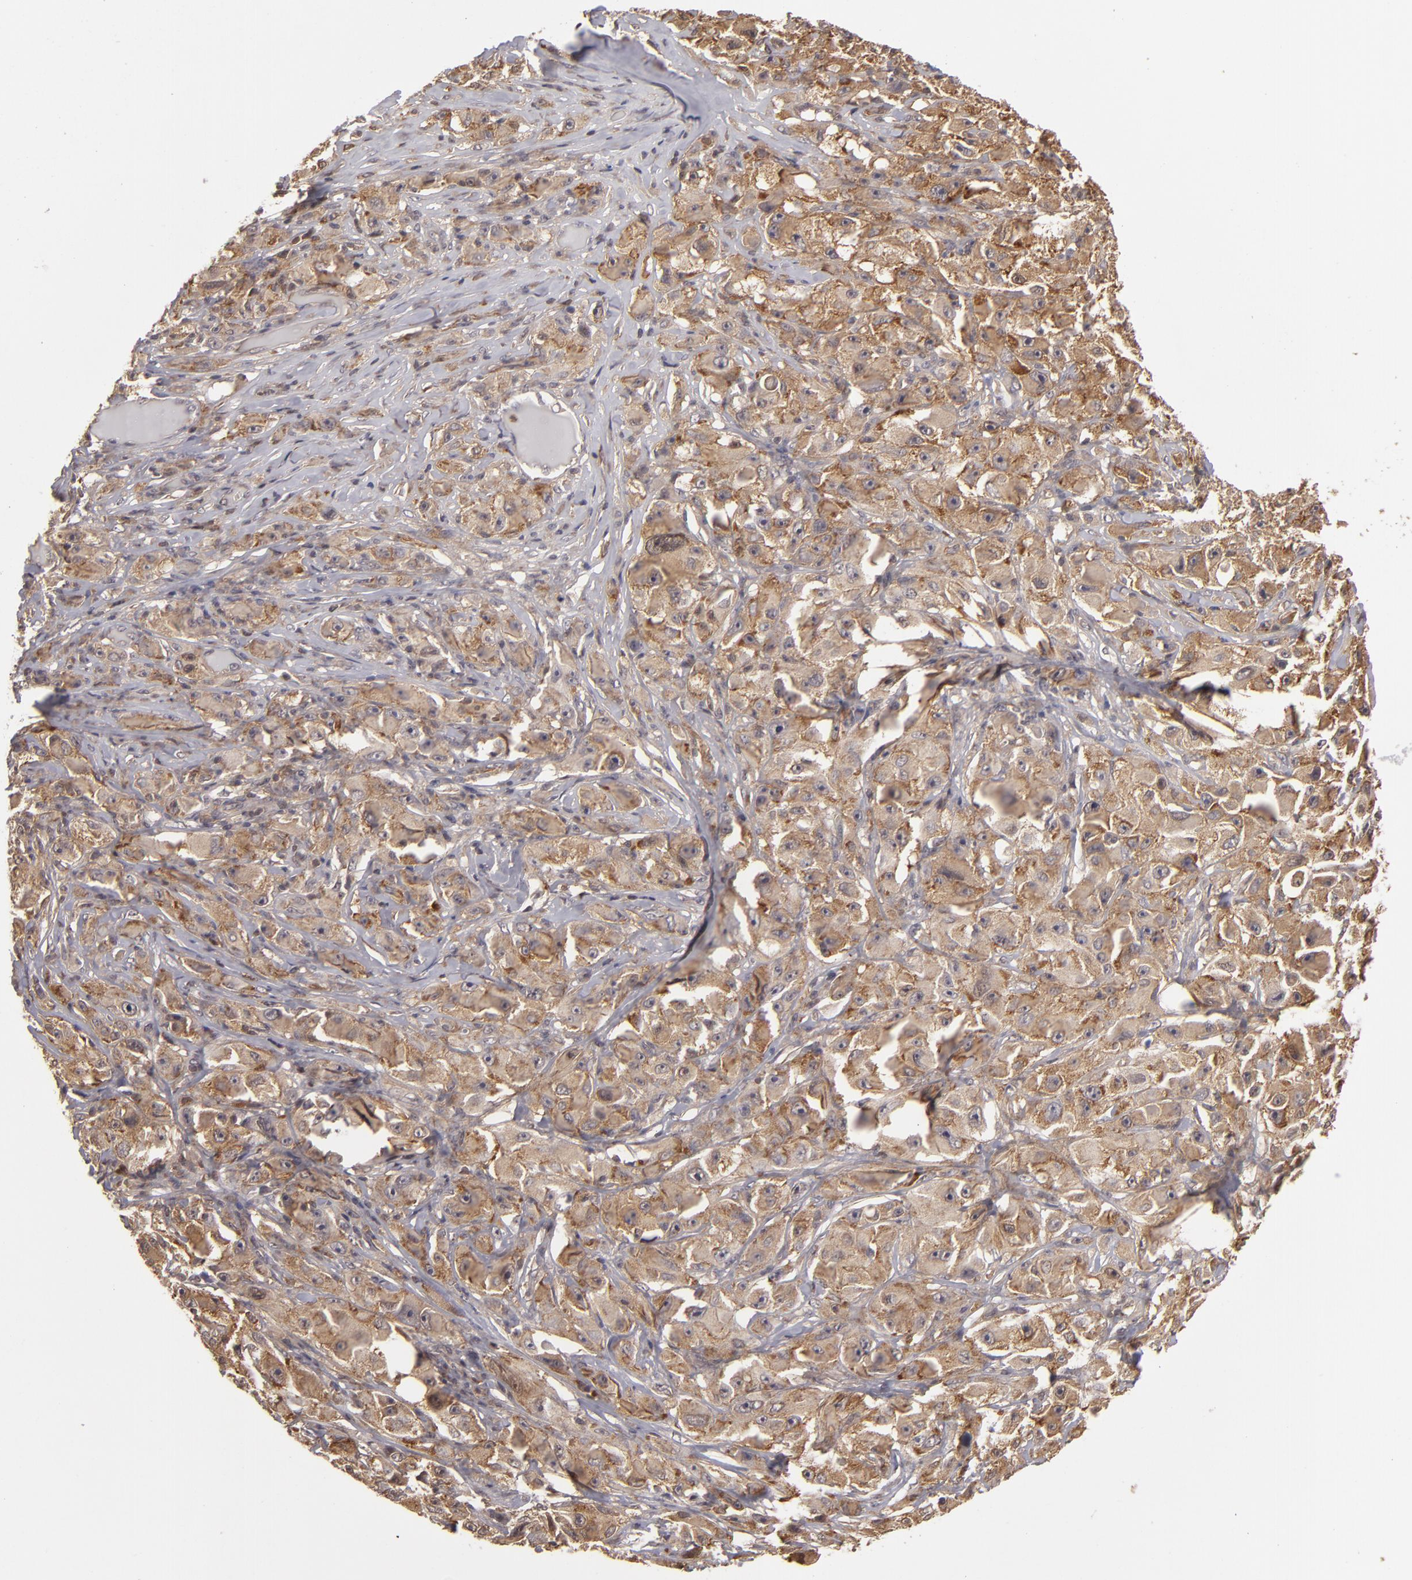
{"staining": {"intensity": "moderate", "quantity": ">75%", "location": "cytoplasmic/membranous"}, "tissue": "melanoma", "cell_type": "Tumor cells", "image_type": "cancer", "snomed": [{"axis": "morphology", "description": "Malignant melanoma, NOS"}, {"axis": "topography", "description": "Skin"}], "caption": "DAB (3,3'-diaminobenzidine) immunohistochemical staining of human melanoma reveals moderate cytoplasmic/membranous protein positivity in about >75% of tumor cells. The staining was performed using DAB, with brown indicating positive protein expression. Nuclei are stained blue with hematoxylin.", "gene": "MAPK3", "patient": {"sex": "male", "age": 56}}